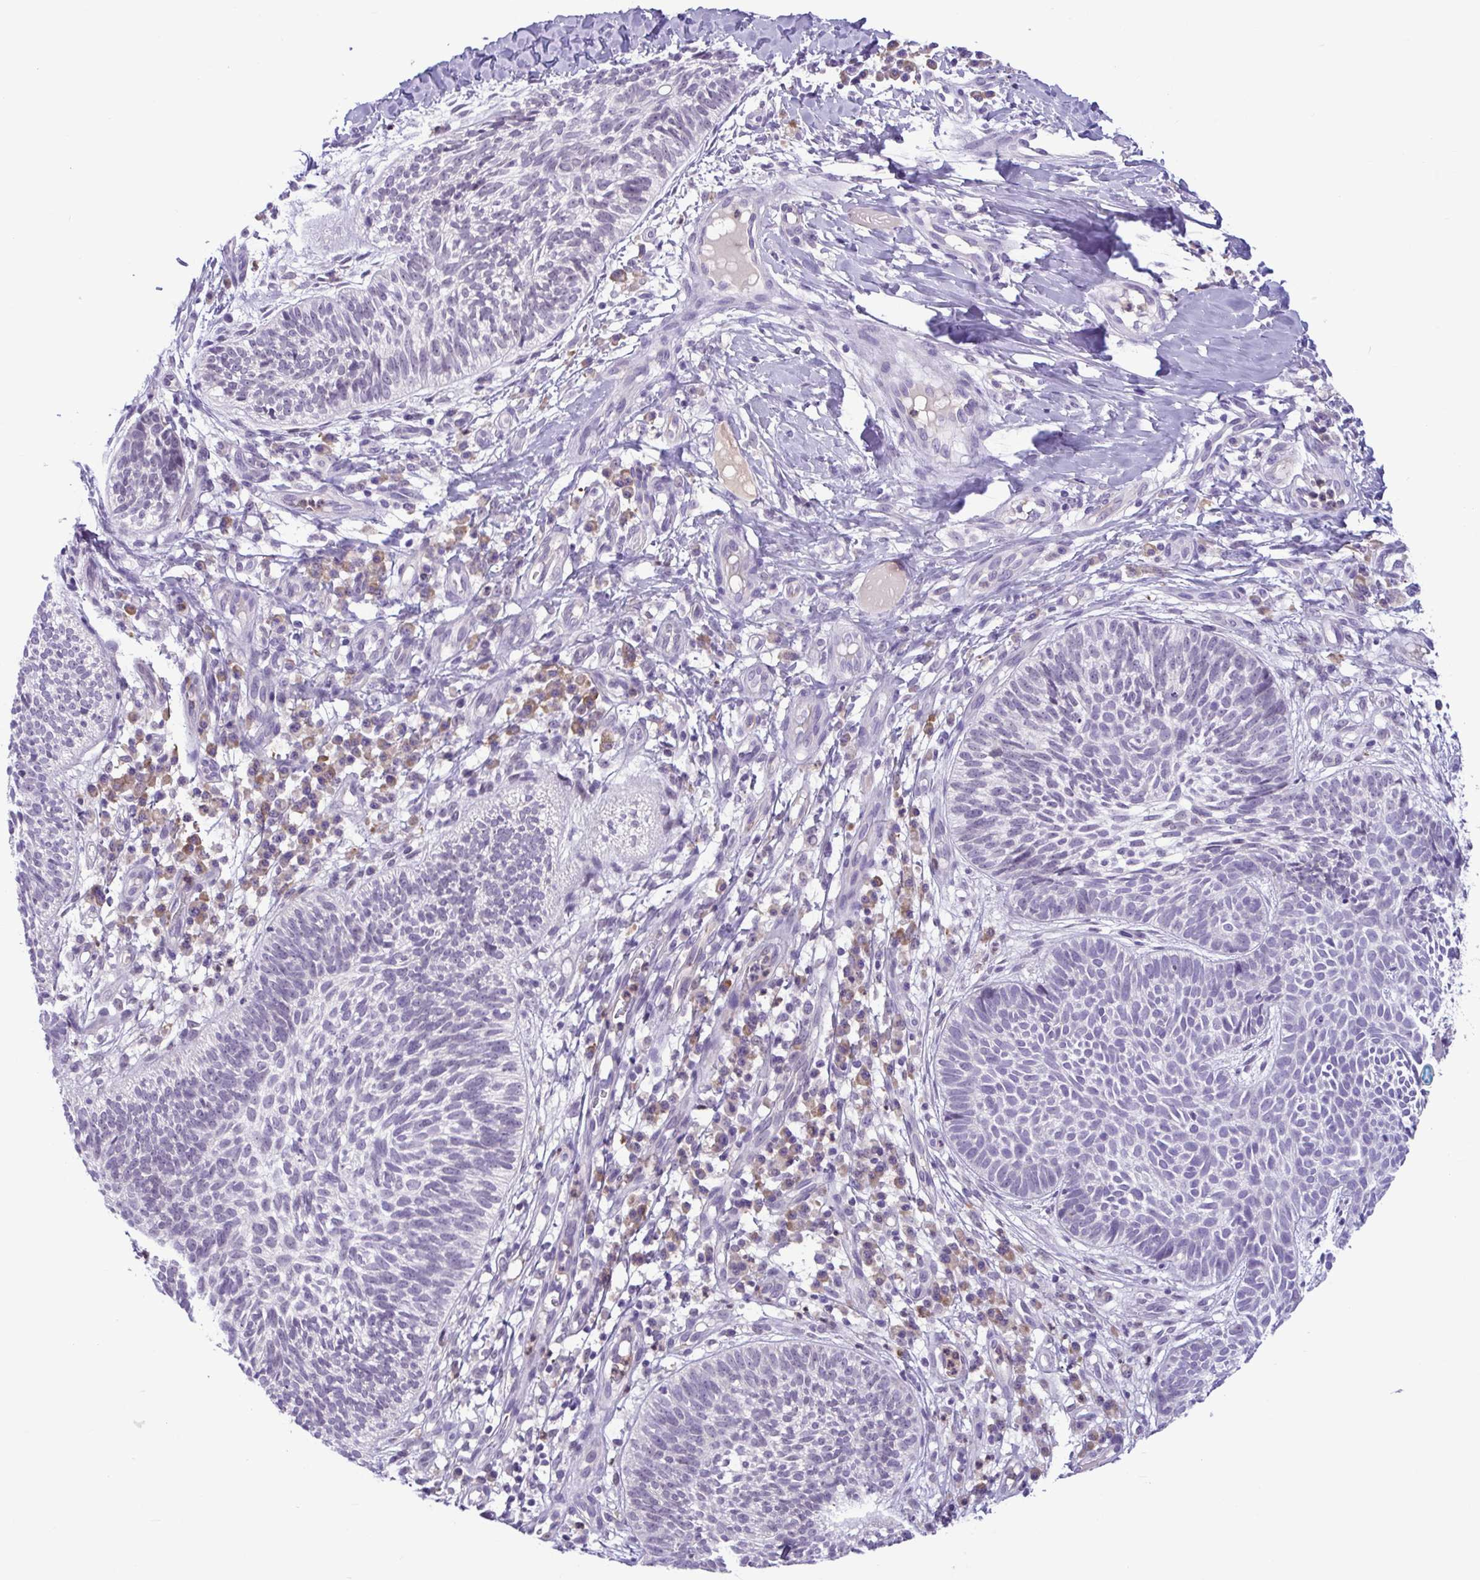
{"staining": {"intensity": "negative", "quantity": "none", "location": "none"}, "tissue": "skin cancer", "cell_type": "Tumor cells", "image_type": "cancer", "snomed": [{"axis": "morphology", "description": "Basal cell carcinoma"}, {"axis": "topography", "description": "Skin"}, {"axis": "topography", "description": "Skin of leg"}], "caption": "The immunohistochemistry (IHC) histopathology image has no significant staining in tumor cells of skin cancer tissue.", "gene": "WNT9B", "patient": {"sex": "female", "age": 87}}